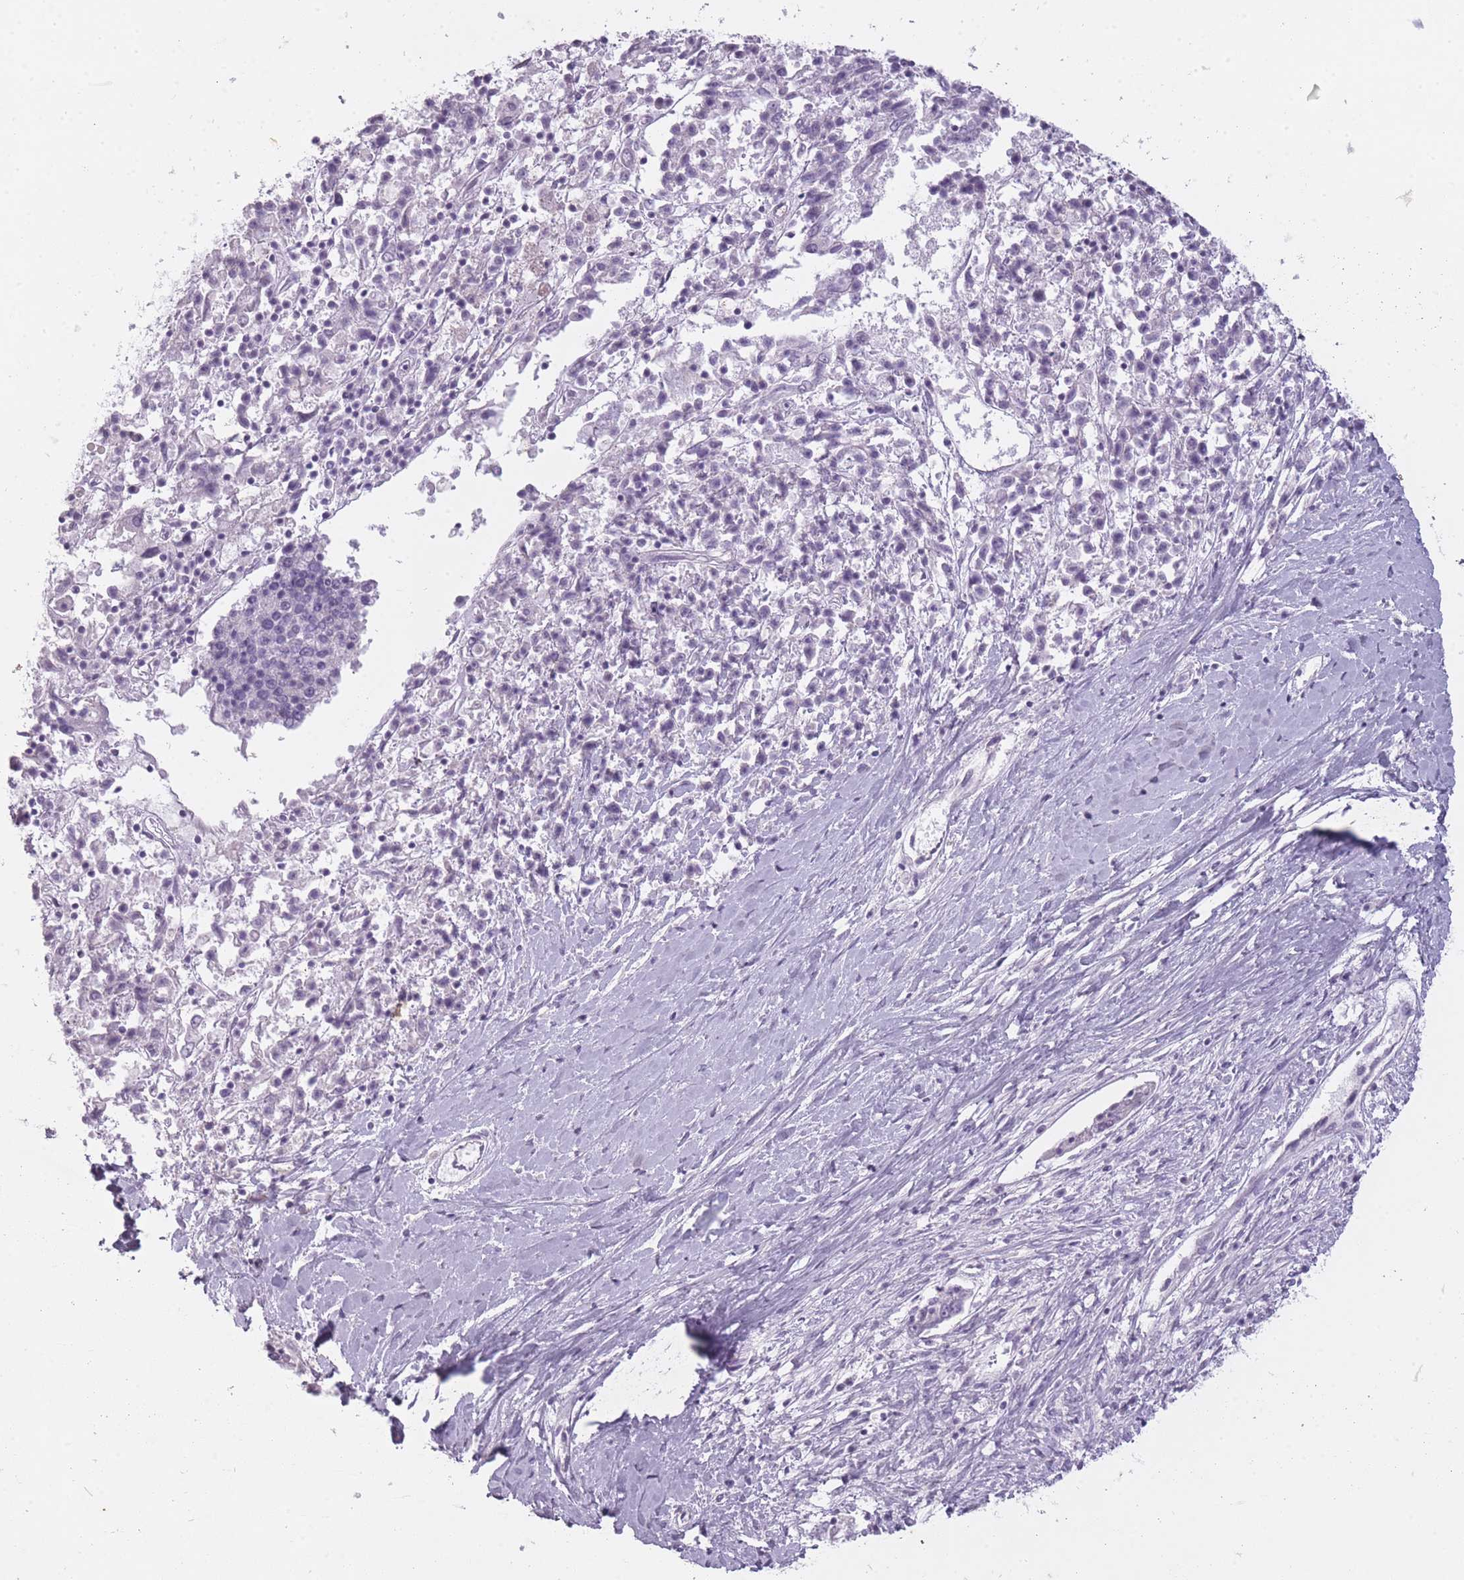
{"staining": {"intensity": "negative", "quantity": "none", "location": "none"}, "tissue": "ovarian cancer", "cell_type": "Tumor cells", "image_type": "cancer", "snomed": [{"axis": "morphology", "description": "Carcinoma, endometroid"}, {"axis": "topography", "description": "Ovary"}], "caption": "Protein analysis of ovarian cancer exhibits no significant positivity in tumor cells.", "gene": "RFX4", "patient": {"sex": "female", "age": 62}}